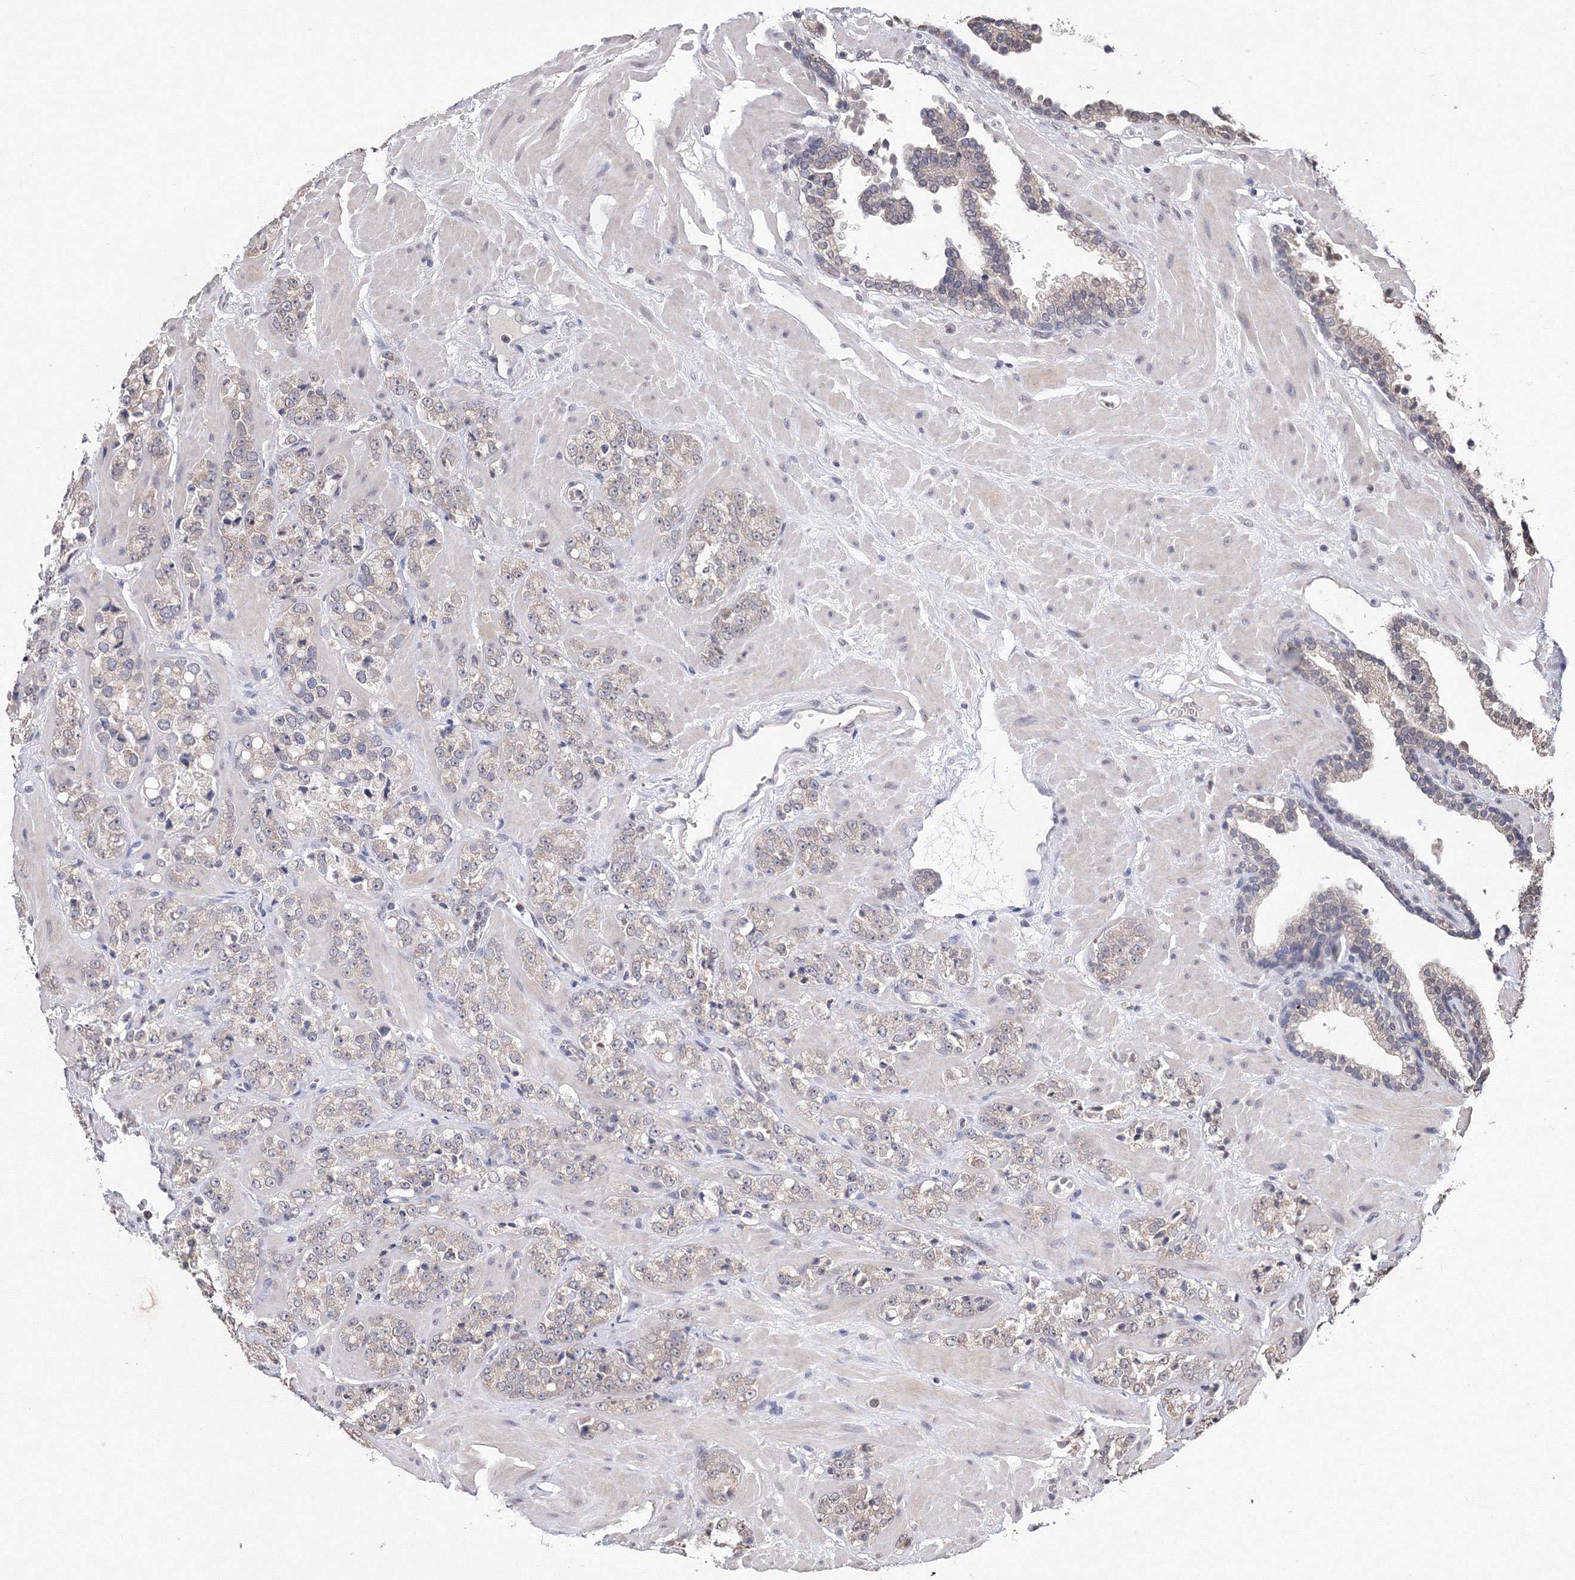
{"staining": {"intensity": "weak", "quantity": "25%-75%", "location": "cytoplasmic/membranous"}, "tissue": "prostate cancer", "cell_type": "Tumor cells", "image_type": "cancer", "snomed": [{"axis": "morphology", "description": "Adenocarcinoma, High grade"}, {"axis": "topography", "description": "Prostate"}], "caption": "This histopathology image exhibits immunohistochemistry (IHC) staining of prostate cancer, with low weak cytoplasmic/membranous positivity in approximately 25%-75% of tumor cells.", "gene": "GPN1", "patient": {"sex": "male", "age": 64}}